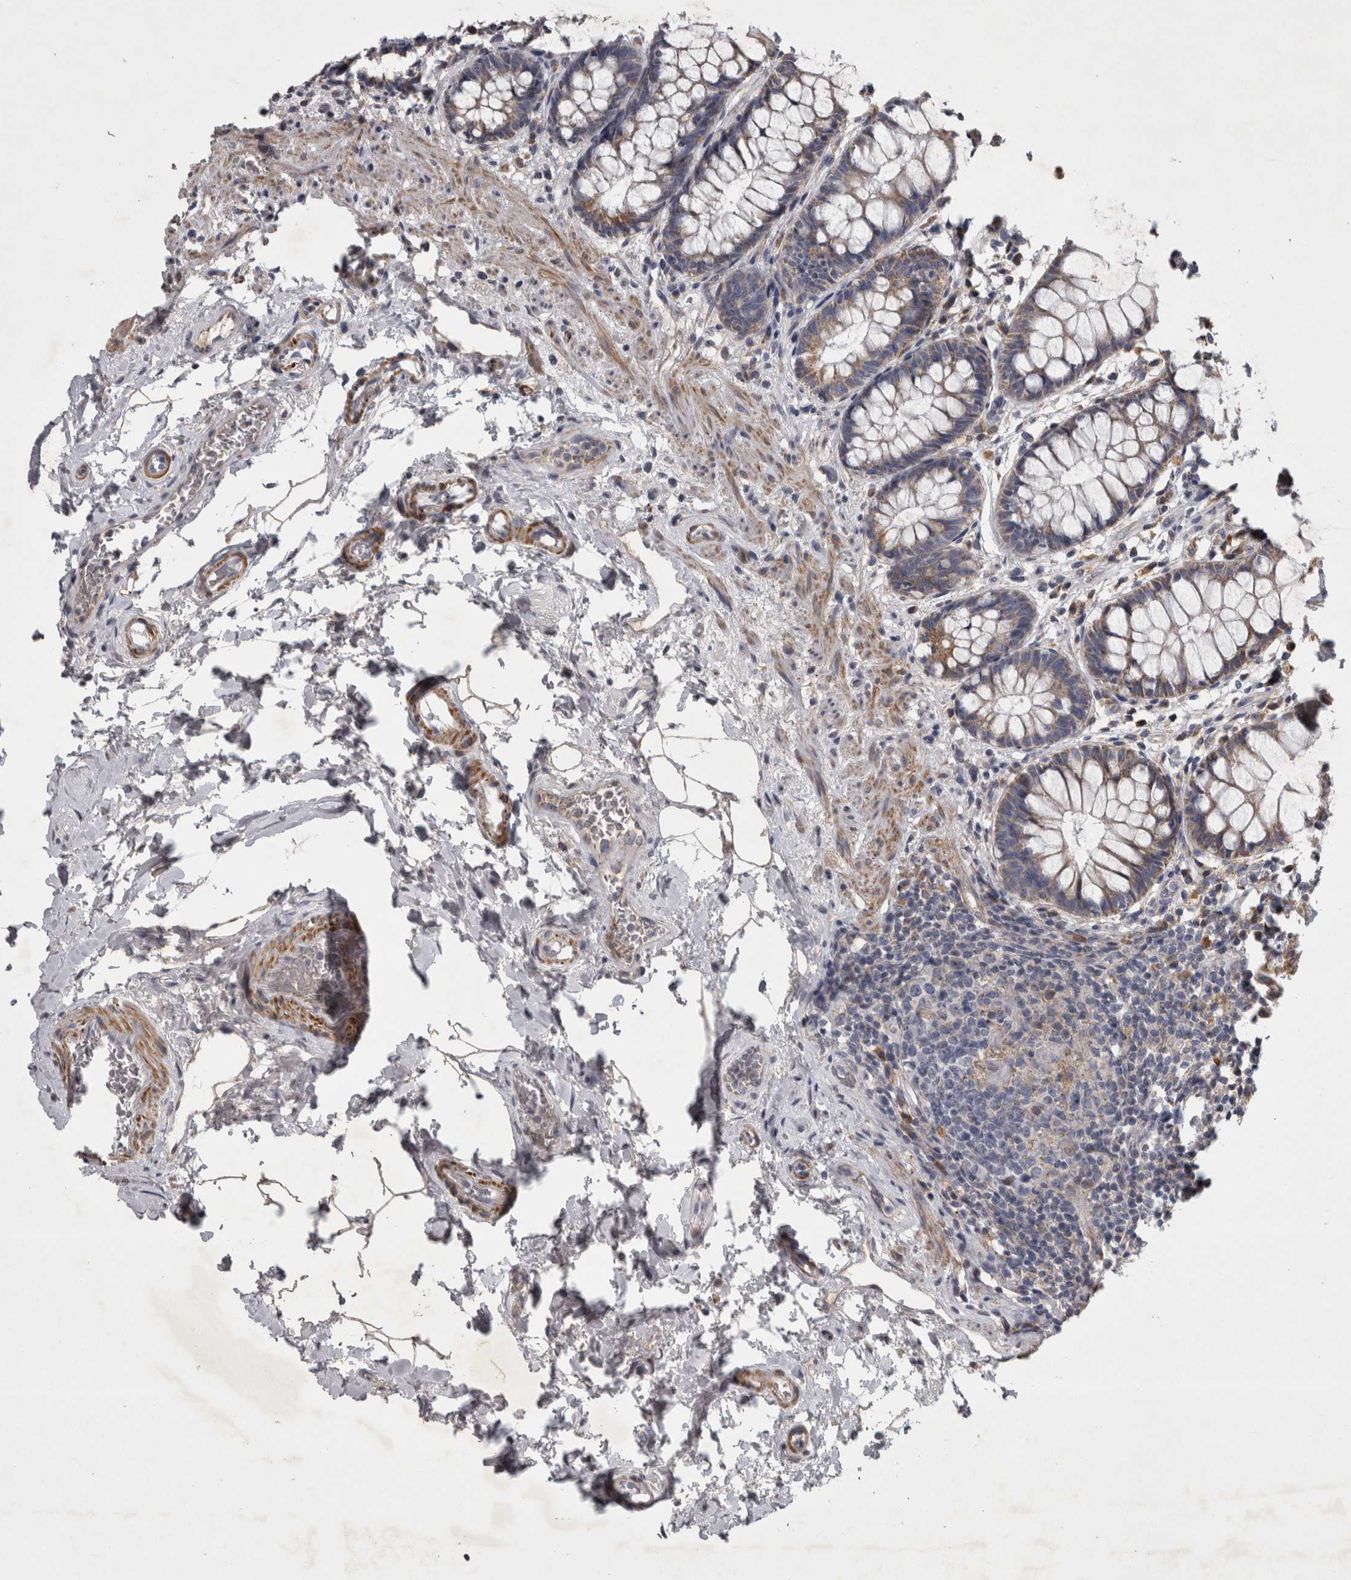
{"staining": {"intensity": "weak", "quantity": ">75%", "location": "cytoplasmic/membranous"}, "tissue": "rectum", "cell_type": "Glandular cells", "image_type": "normal", "snomed": [{"axis": "morphology", "description": "Normal tissue, NOS"}, {"axis": "topography", "description": "Rectum"}], "caption": "Weak cytoplasmic/membranous expression for a protein is present in approximately >75% of glandular cells of unremarkable rectum using immunohistochemistry.", "gene": "DBT", "patient": {"sex": "male", "age": 64}}